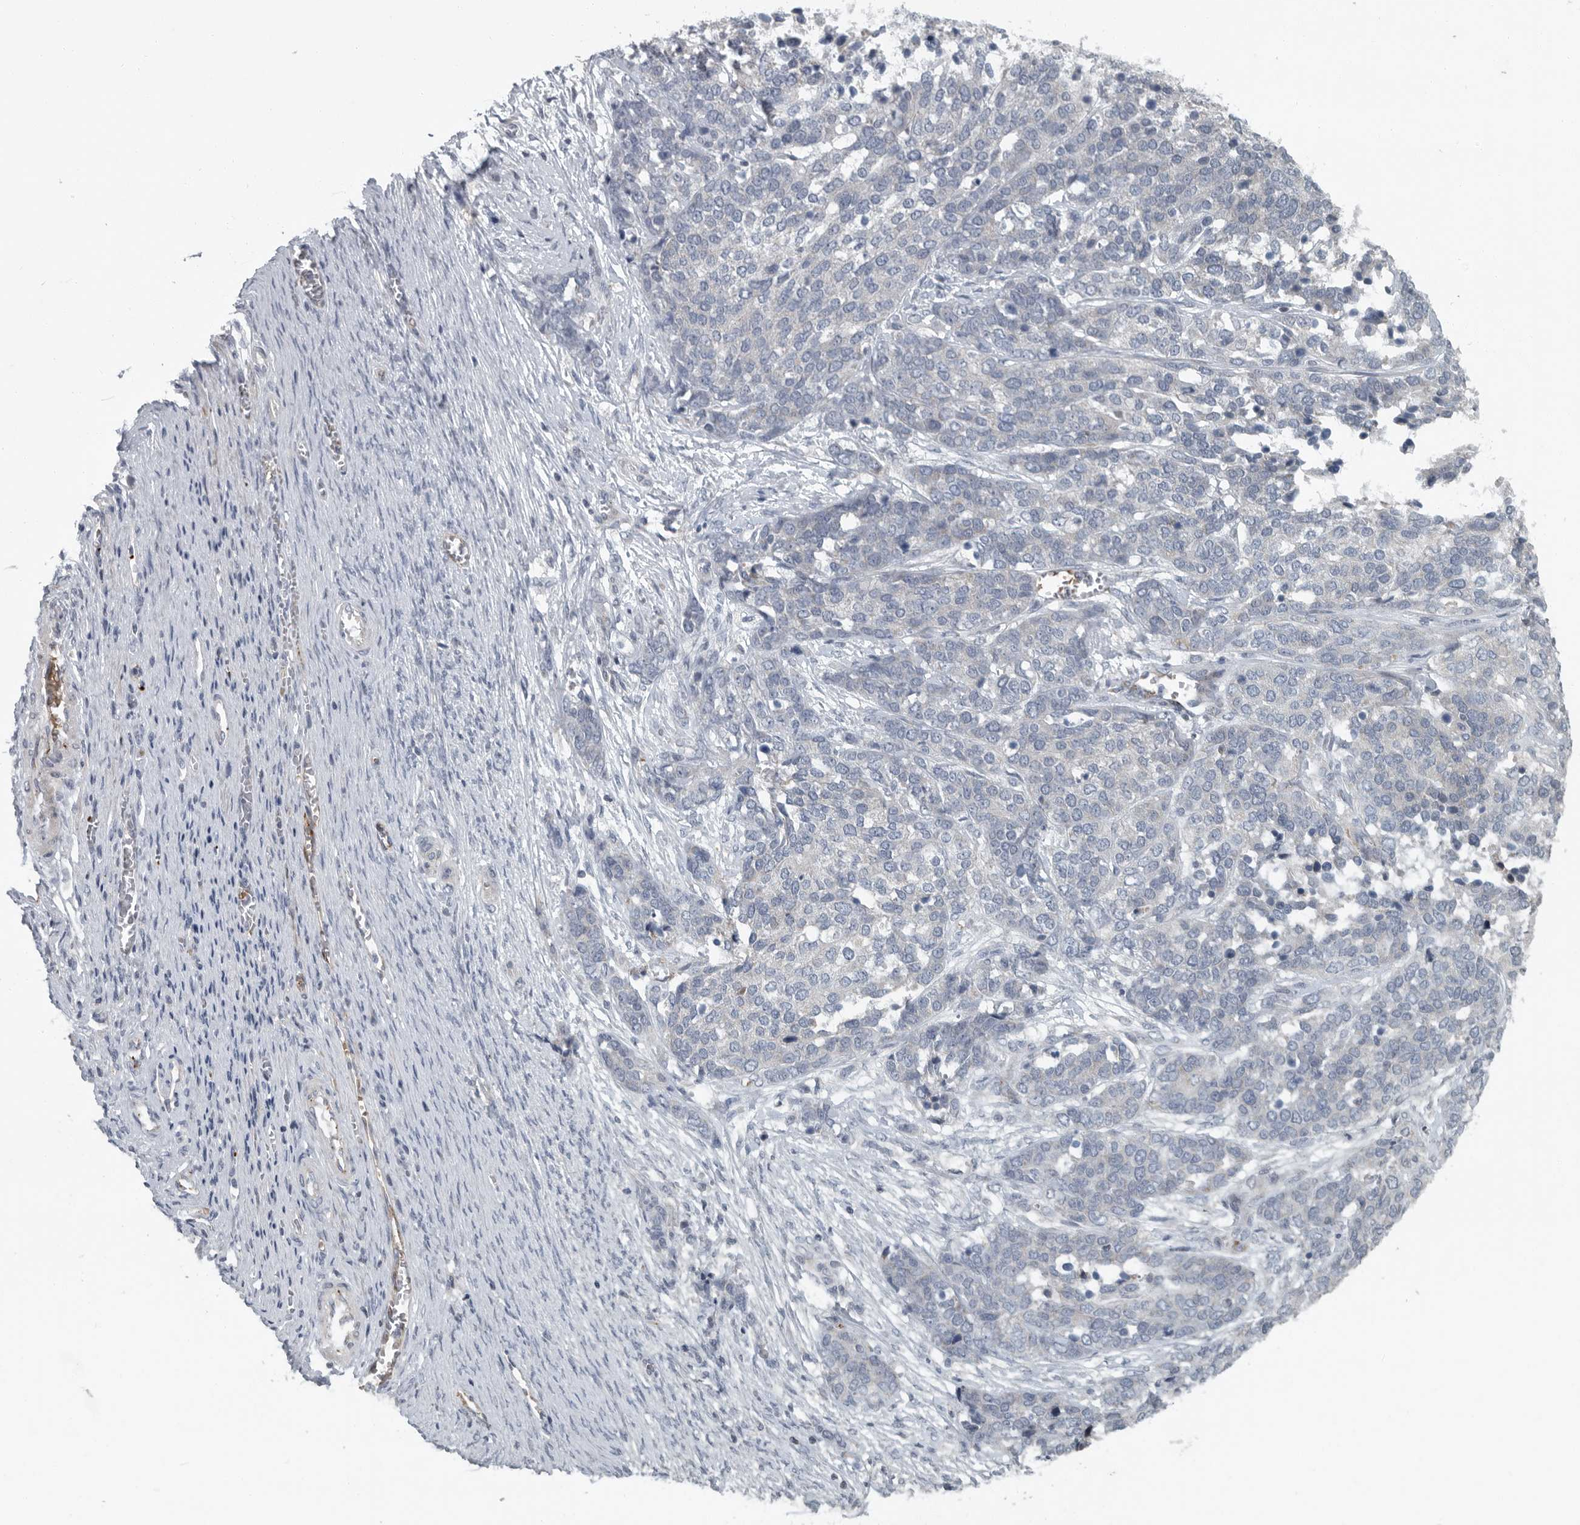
{"staining": {"intensity": "negative", "quantity": "none", "location": "none"}, "tissue": "ovarian cancer", "cell_type": "Tumor cells", "image_type": "cancer", "snomed": [{"axis": "morphology", "description": "Cystadenocarcinoma, serous, NOS"}, {"axis": "topography", "description": "Ovary"}], "caption": "DAB (3,3'-diaminobenzidine) immunohistochemical staining of human ovarian cancer exhibits no significant positivity in tumor cells.", "gene": "MPP3", "patient": {"sex": "female", "age": 44}}